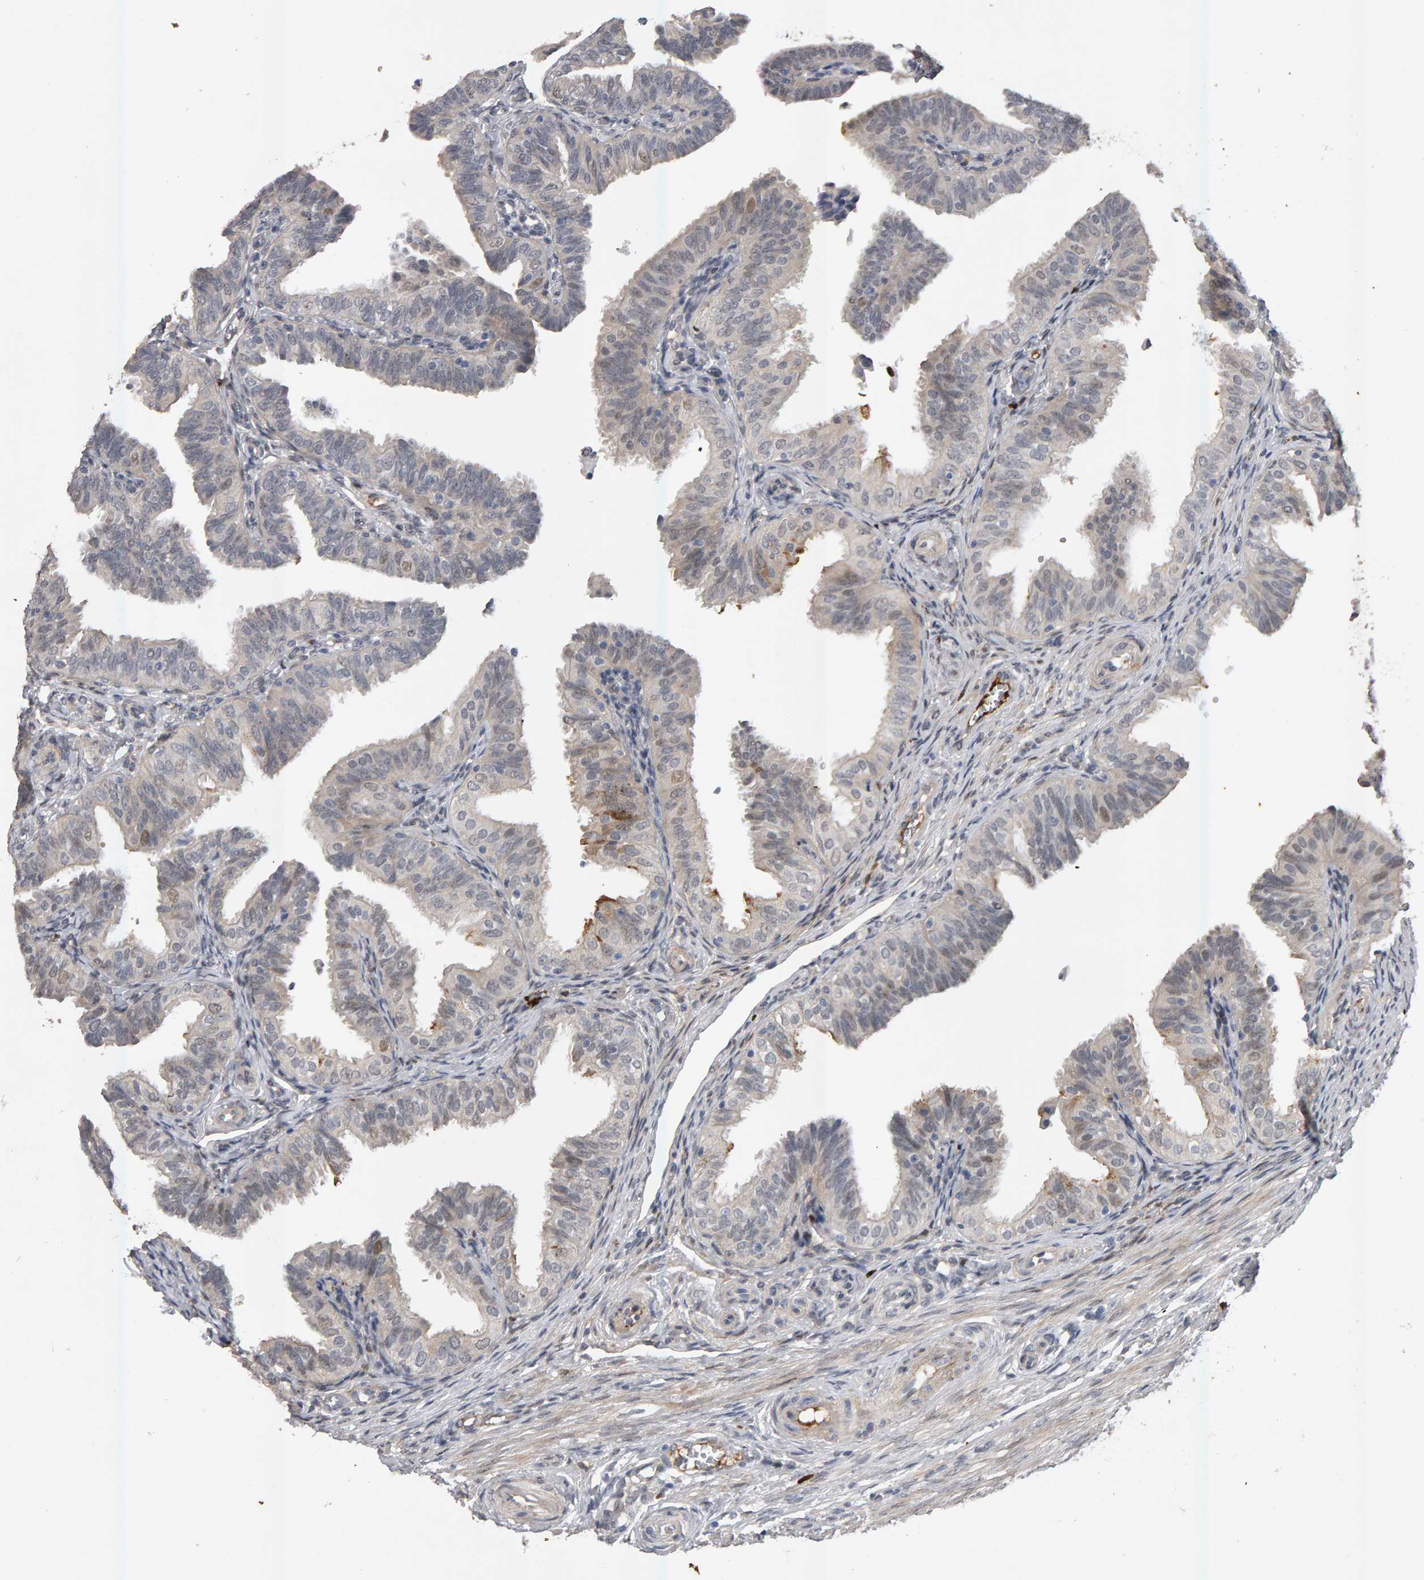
{"staining": {"intensity": "weak", "quantity": "25%-75%", "location": "cytoplasmic/membranous"}, "tissue": "fallopian tube", "cell_type": "Glandular cells", "image_type": "normal", "snomed": [{"axis": "morphology", "description": "Normal tissue, NOS"}, {"axis": "topography", "description": "Fallopian tube"}], "caption": "Fallopian tube stained for a protein (brown) shows weak cytoplasmic/membranous positive positivity in approximately 25%-75% of glandular cells.", "gene": "IPO8", "patient": {"sex": "female", "age": 35}}